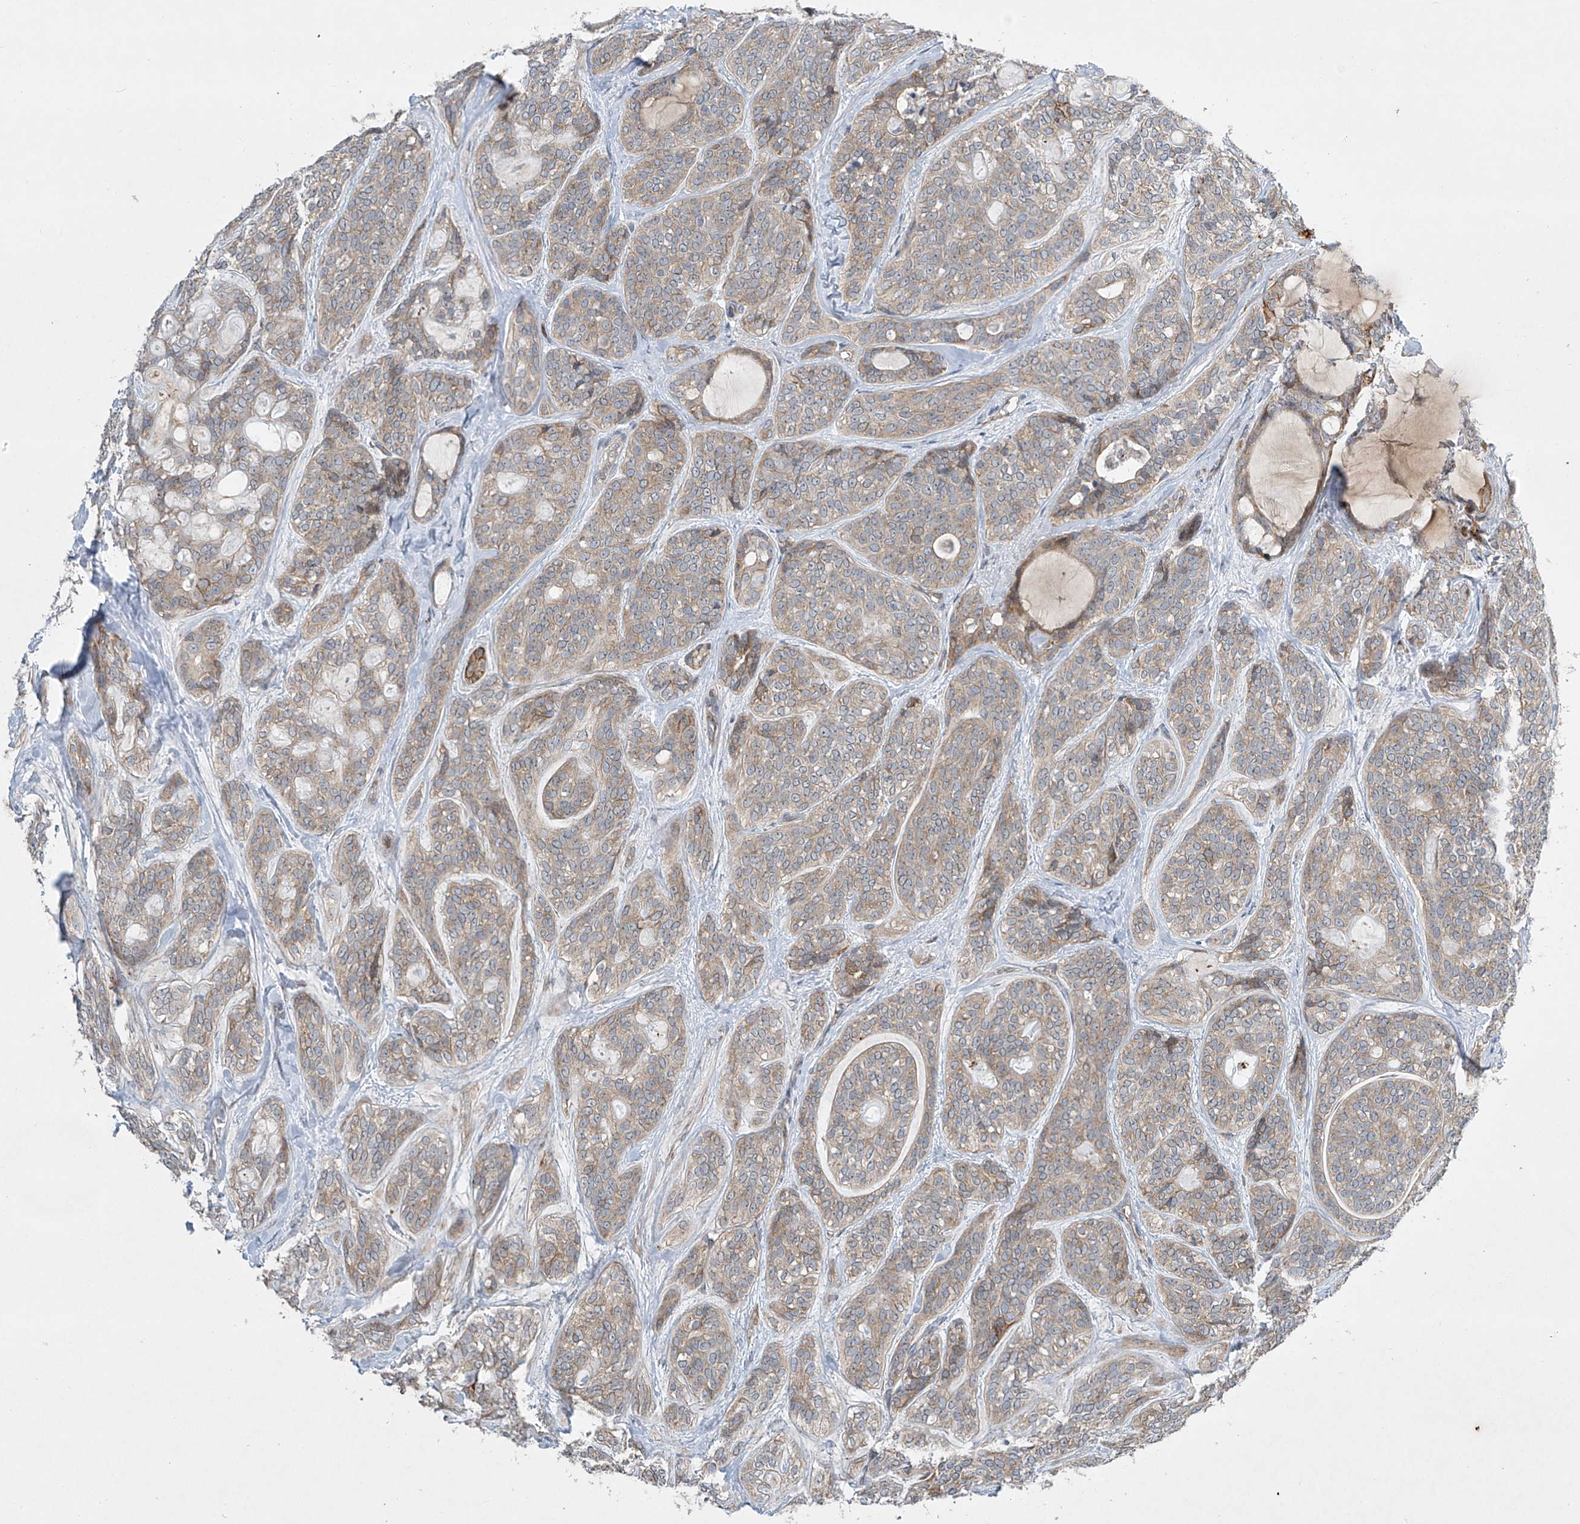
{"staining": {"intensity": "moderate", "quantity": "<25%", "location": "cytoplasmic/membranous"}, "tissue": "head and neck cancer", "cell_type": "Tumor cells", "image_type": "cancer", "snomed": [{"axis": "morphology", "description": "Adenocarcinoma, NOS"}, {"axis": "topography", "description": "Head-Neck"}], "caption": "The micrograph demonstrates immunohistochemical staining of head and neck cancer. There is moderate cytoplasmic/membranous staining is appreciated in approximately <25% of tumor cells.", "gene": "TJAP1", "patient": {"sex": "male", "age": 66}}